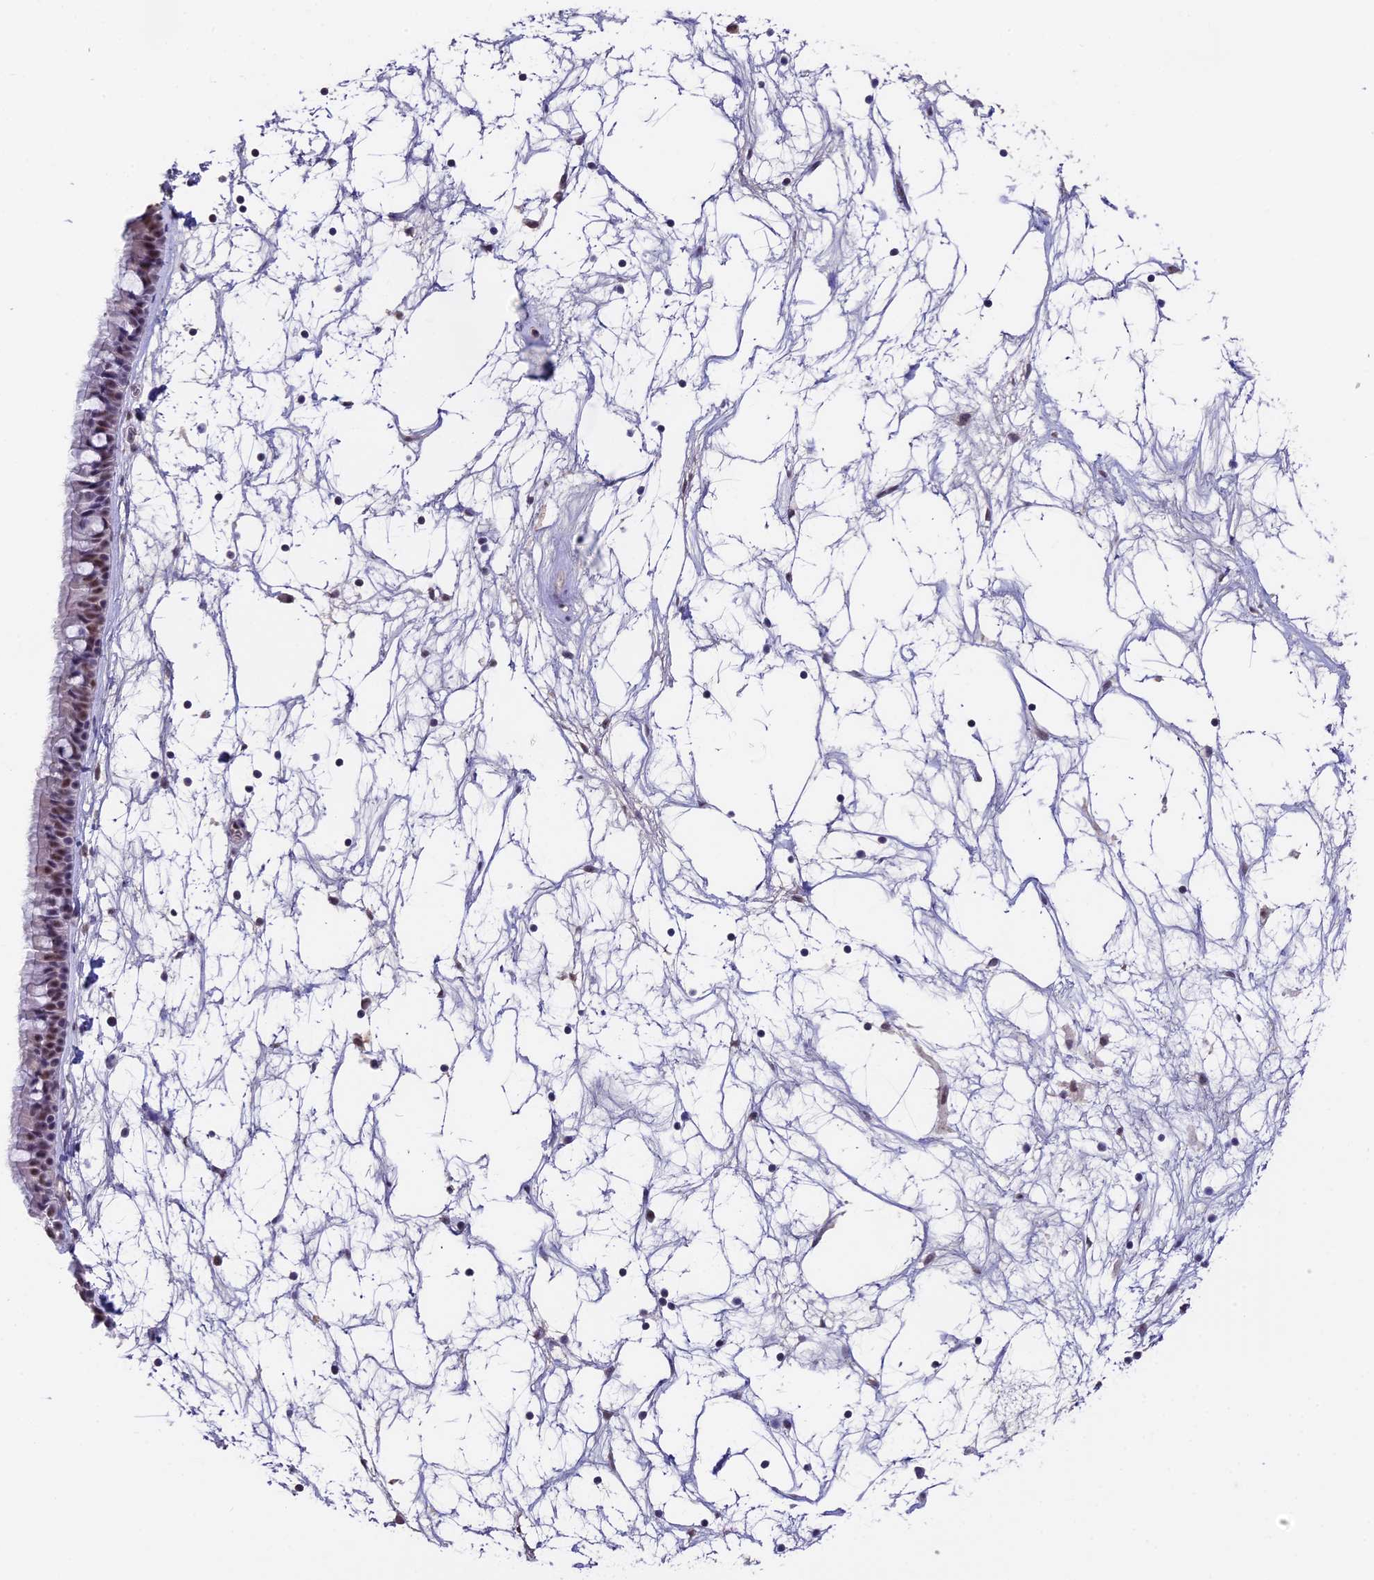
{"staining": {"intensity": "moderate", "quantity": "<25%", "location": "nuclear"}, "tissue": "nasopharynx", "cell_type": "Respiratory epithelial cells", "image_type": "normal", "snomed": [{"axis": "morphology", "description": "Normal tissue, NOS"}, {"axis": "topography", "description": "Nasopharynx"}], "caption": "A low amount of moderate nuclear staining is seen in approximately <25% of respiratory epithelial cells in normal nasopharynx.", "gene": "SETD2", "patient": {"sex": "male", "age": 64}}